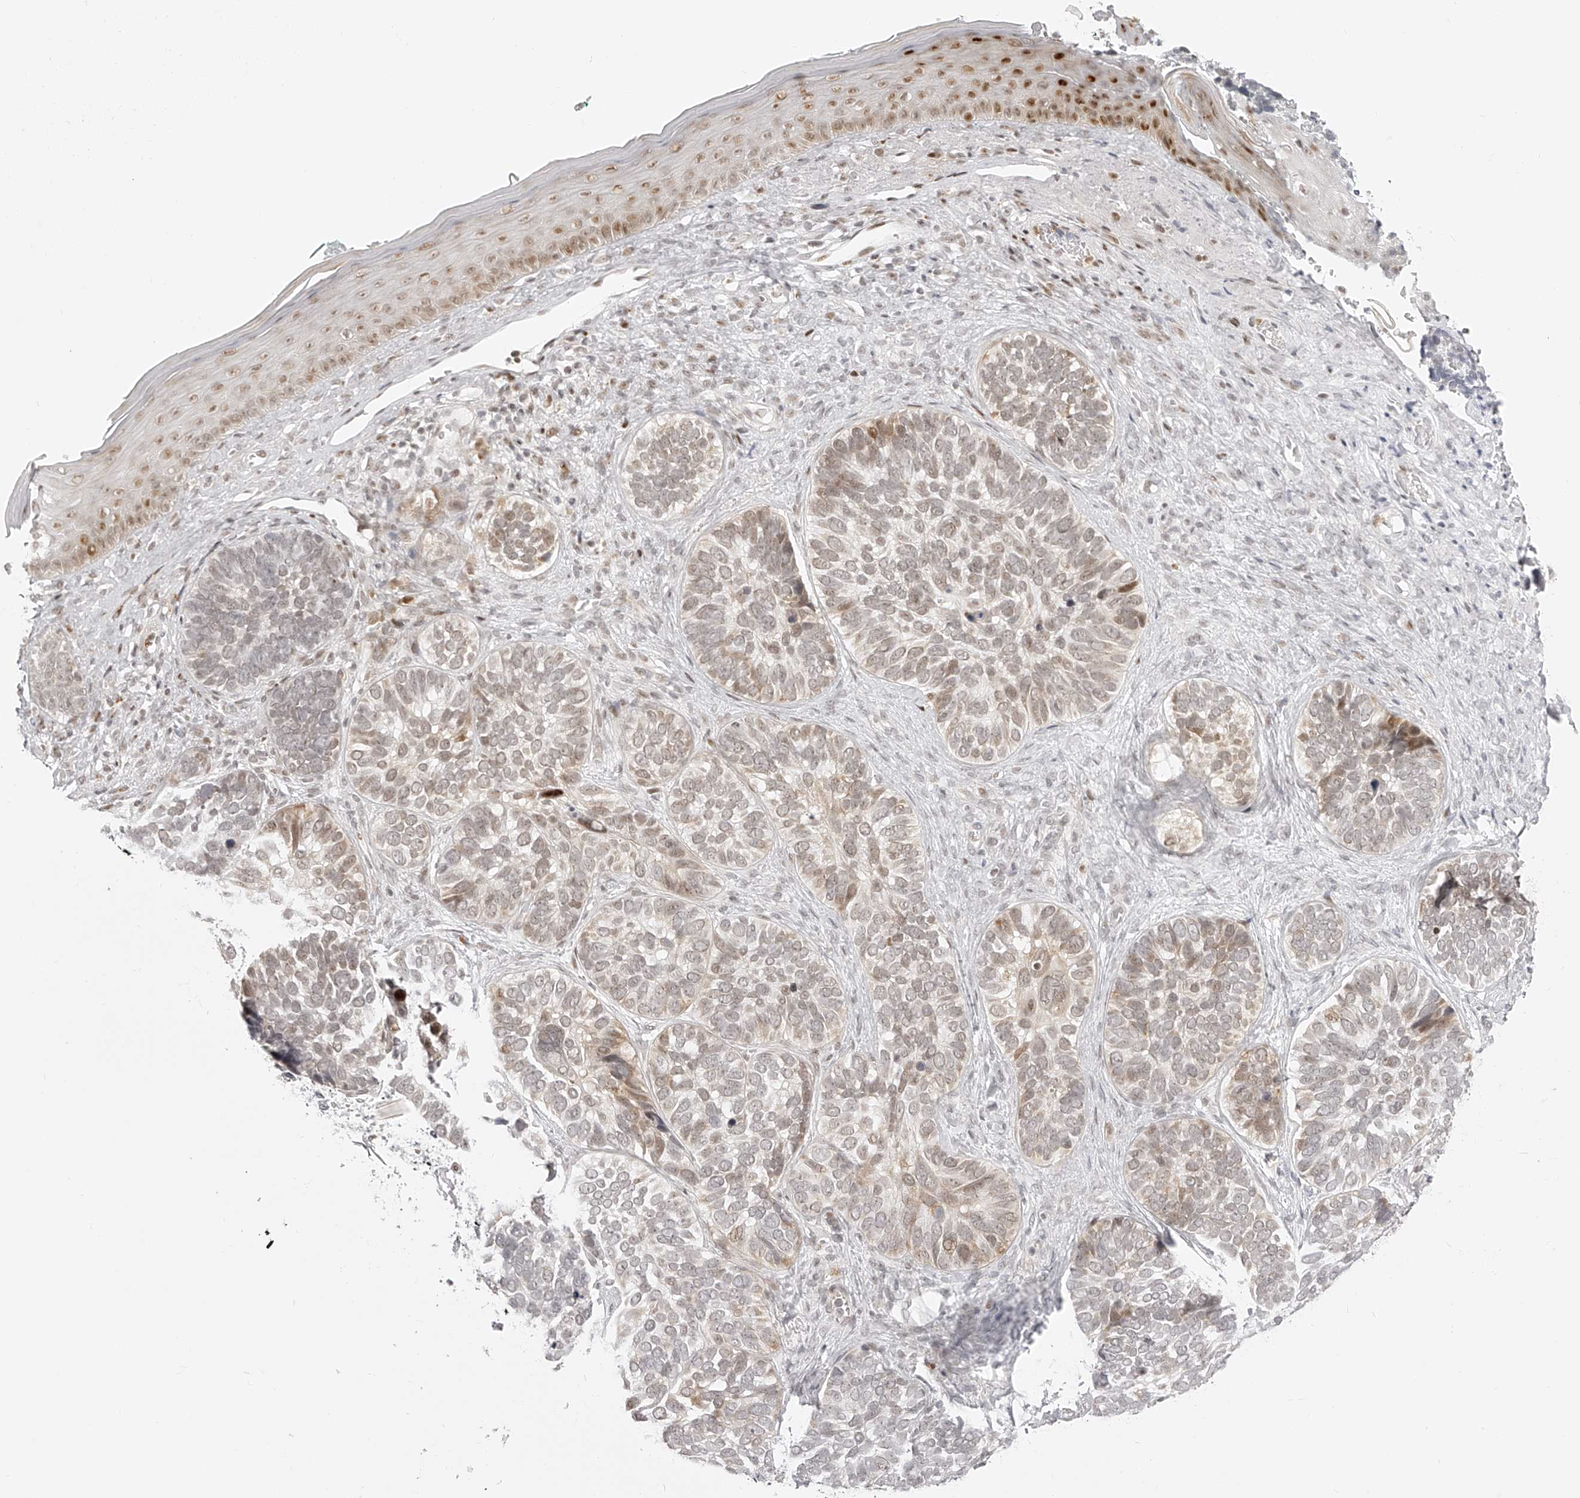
{"staining": {"intensity": "weak", "quantity": "25%-75%", "location": "nuclear"}, "tissue": "skin cancer", "cell_type": "Tumor cells", "image_type": "cancer", "snomed": [{"axis": "morphology", "description": "Basal cell carcinoma"}, {"axis": "topography", "description": "Skin"}], "caption": "DAB immunohistochemical staining of human basal cell carcinoma (skin) displays weak nuclear protein positivity in about 25%-75% of tumor cells.", "gene": "PLEKHG1", "patient": {"sex": "male", "age": 62}}